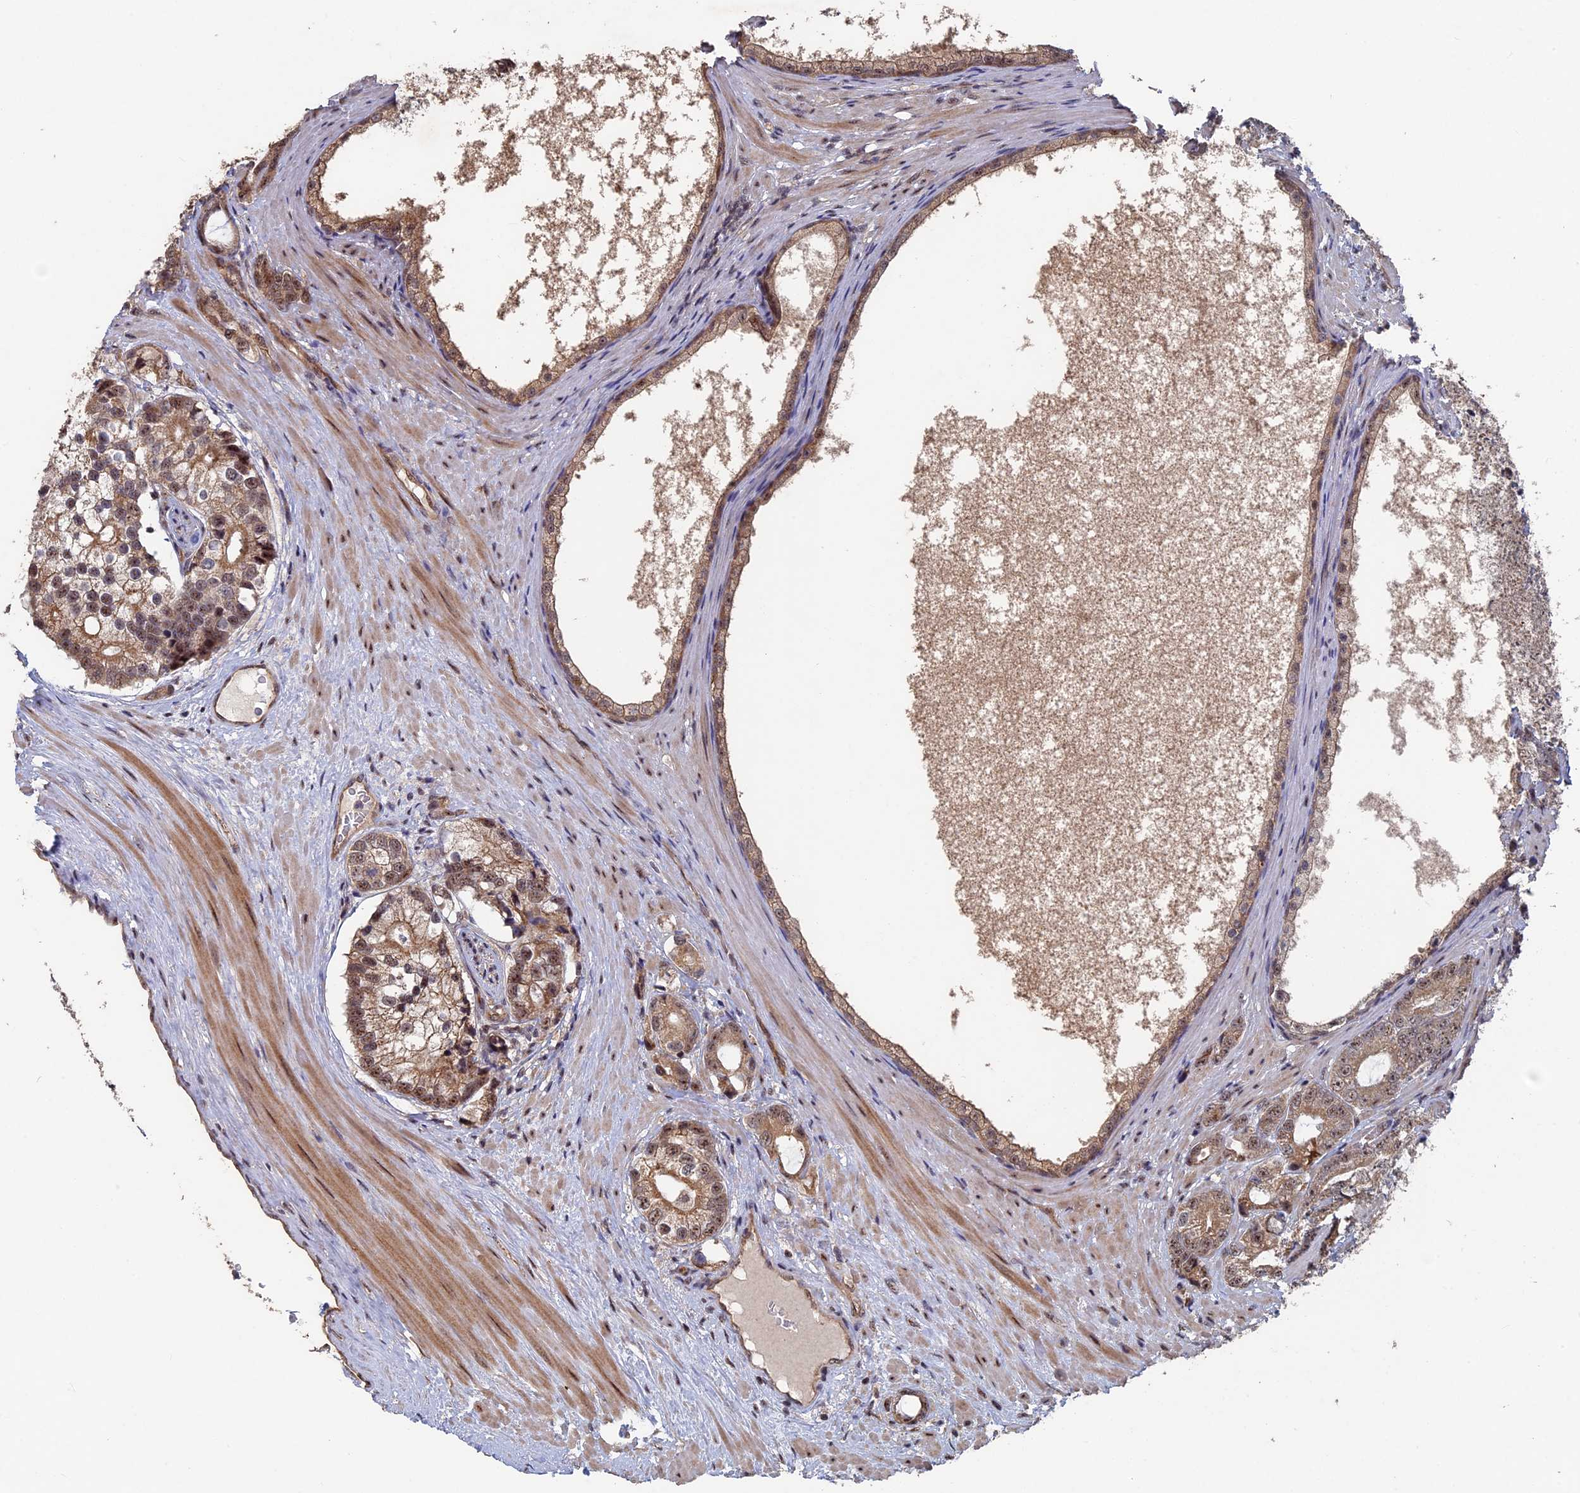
{"staining": {"intensity": "moderate", "quantity": ">75%", "location": "cytoplasmic/membranous,nuclear"}, "tissue": "prostate cancer", "cell_type": "Tumor cells", "image_type": "cancer", "snomed": [{"axis": "morphology", "description": "Adenocarcinoma, High grade"}, {"axis": "topography", "description": "Prostate"}], "caption": "High-grade adenocarcinoma (prostate) tissue displays moderate cytoplasmic/membranous and nuclear positivity in approximately >75% of tumor cells", "gene": "KIAA1328", "patient": {"sex": "male", "age": 75}}